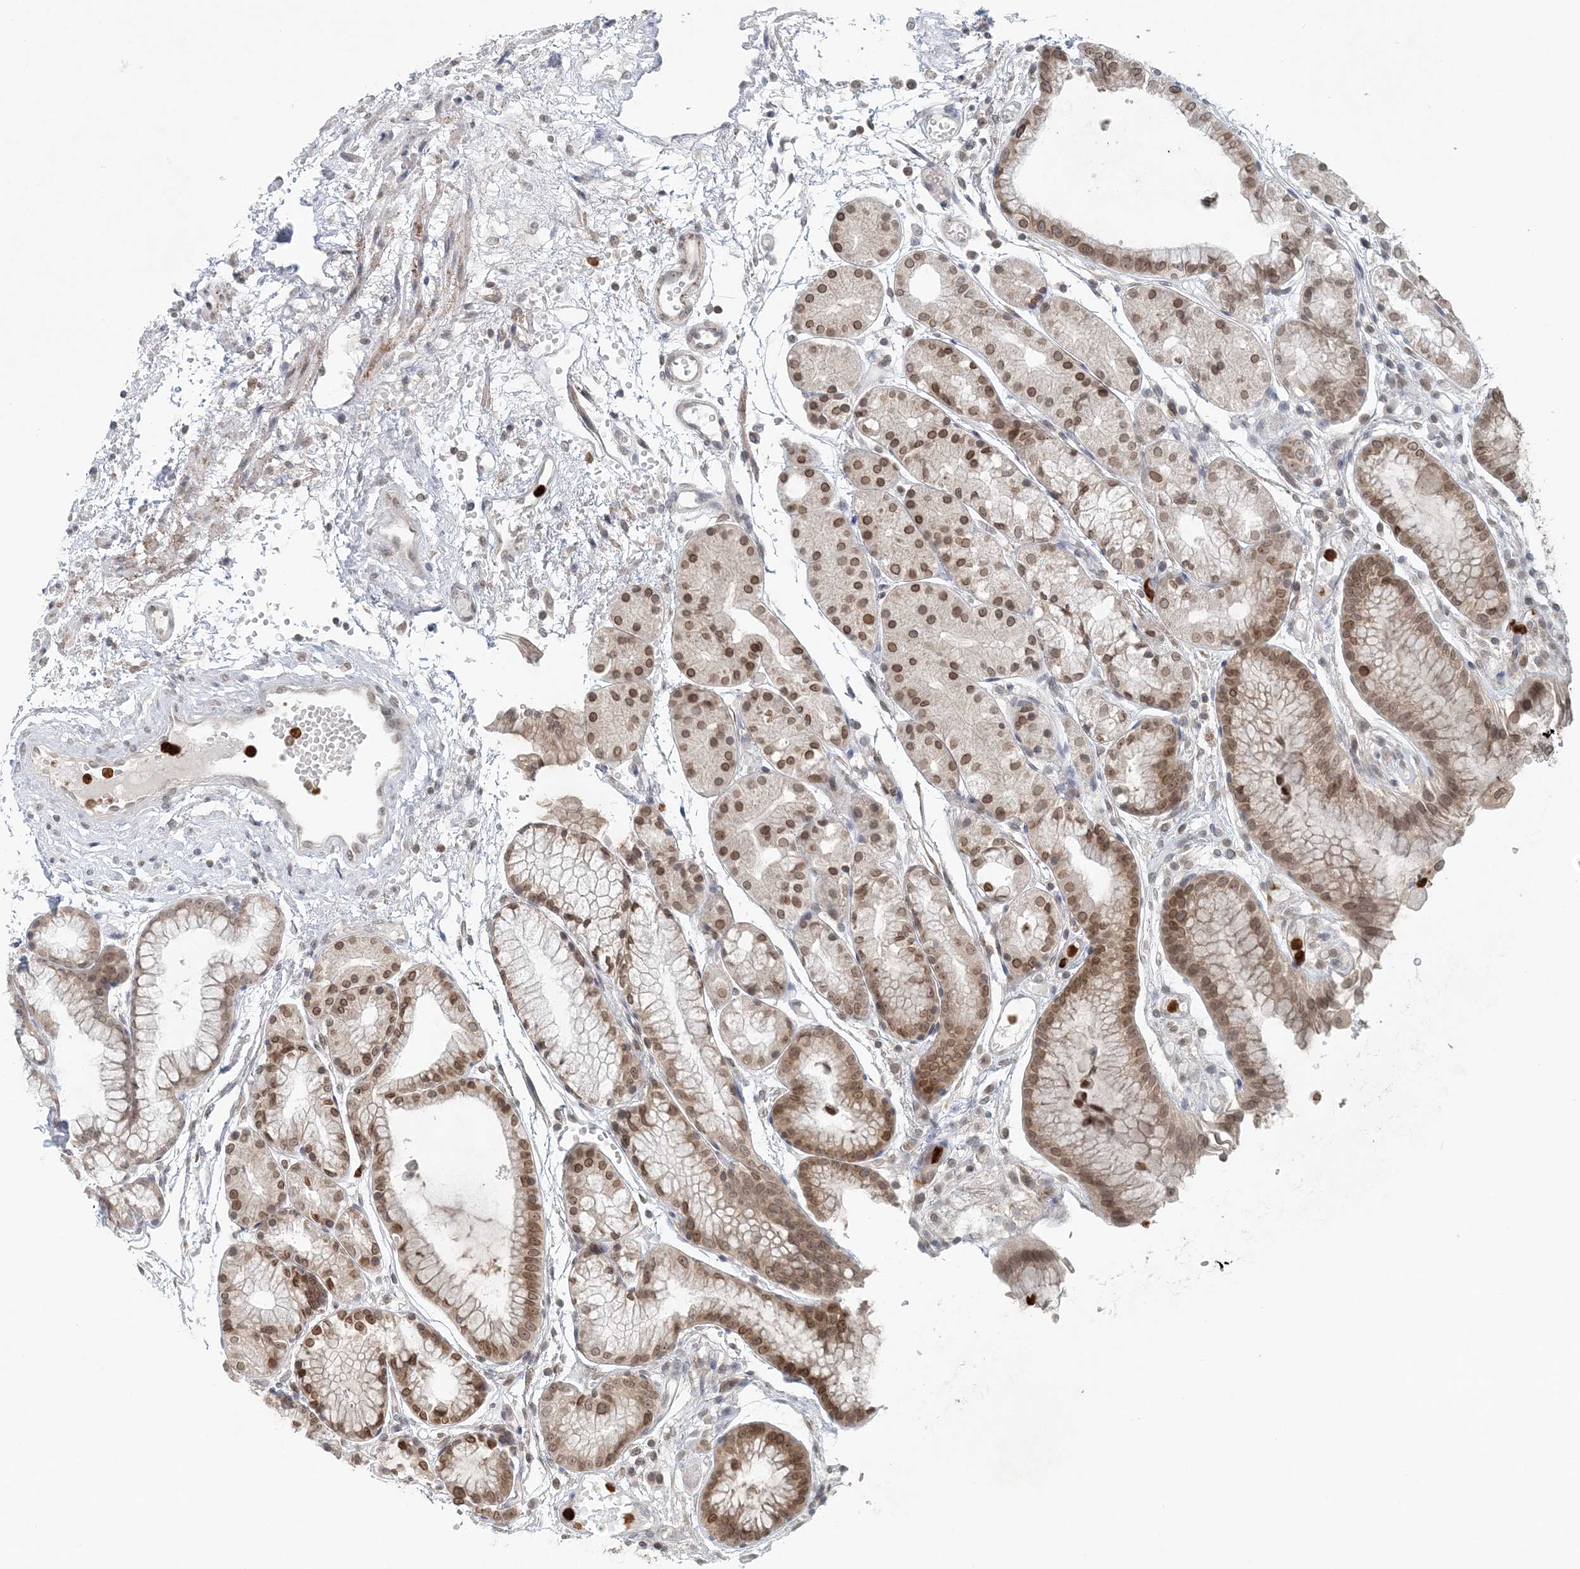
{"staining": {"intensity": "moderate", "quantity": ">75%", "location": "cytoplasmic/membranous,nuclear"}, "tissue": "stomach", "cell_type": "Glandular cells", "image_type": "normal", "snomed": [{"axis": "morphology", "description": "Normal tissue, NOS"}, {"axis": "topography", "description": "Stomach, upper"}], "caption": "A high-resolution image shows IHC staining of normal stomach, which demonstrates moderate cytoplasmic/membranous,nuclear positivity in about >75% of glandular cells.", "gene": "NUP54", "patient": {"sex": "male", "age": 72}}